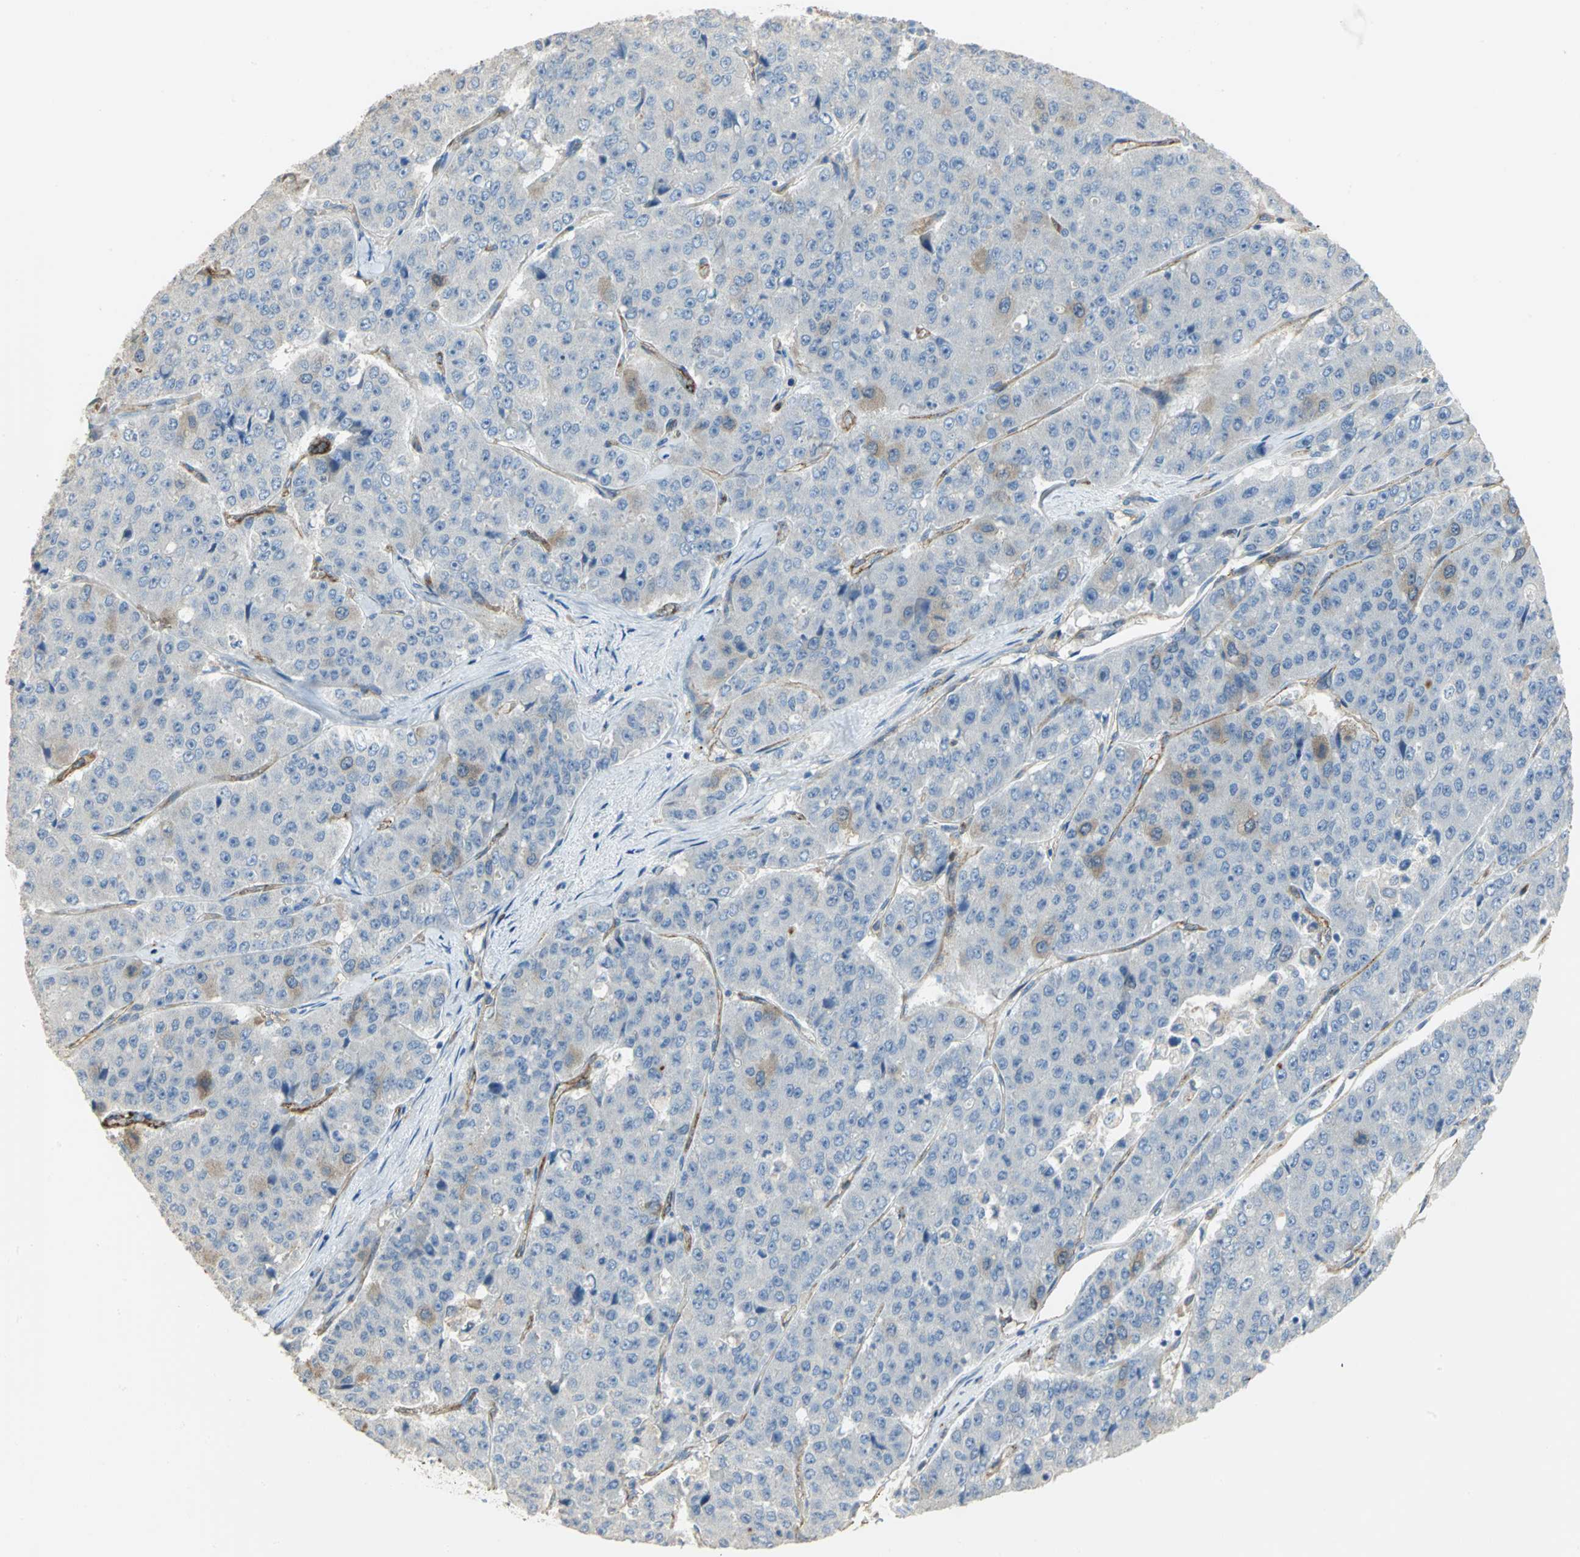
{"staining": {"intensity": "moderate", "quantity": "<25%", "location": "cytoplasmic/membranous"}, "tissue": "pancreatic cancer", "cell_type": "Tumor cells", "image_type": "cancer", "snomed": [{"axis": "morphology", "description": "Adenocarcinoma, NOS"}, {"axis": "topography", "description": "Pancreas"}], "caption": "Approximately <25% of tumor cells in pancreatic cancer exhibit moderate cytoplasmic/membranous protein expression as visualized by brown immunohistochemical staining.", "gene": "DLGAP5", "patient": {"sex": "male", "age": 50}}